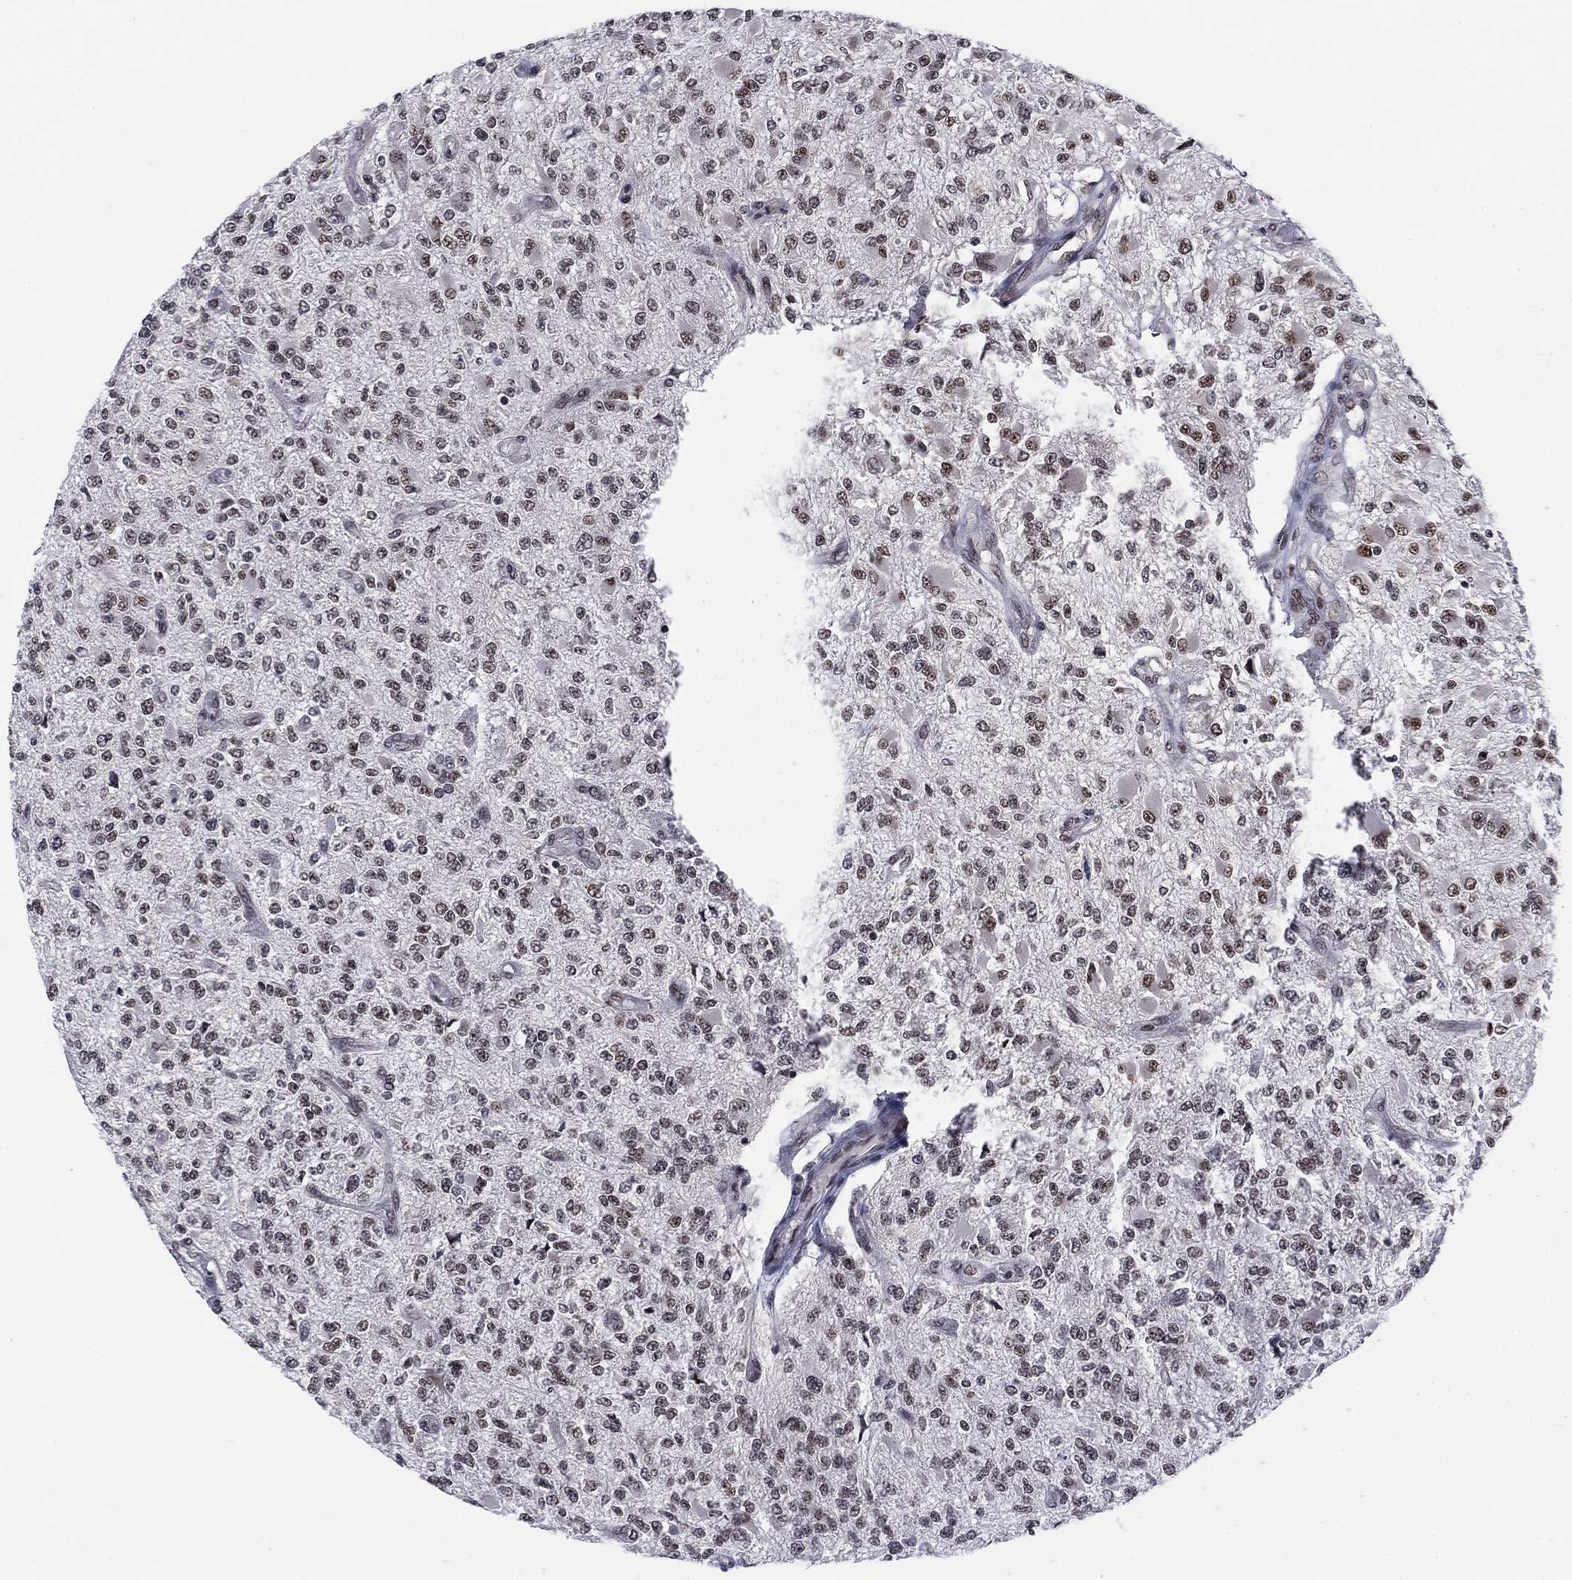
{"staining": {"intensity": "weak", "quantity": "25%-75%", "location": "nuclear"}, "tissue": "glioma", "cell_type": "Tumor cells", "image_type": "cancer", "snomed": [{"axis": "morphology", "description": "Glioma, malignant, High grade"}, {"axis": "topography", "description": "Brain"}], "caption": "Immunohistochemistry of glioma reveals low levels of weak nuclear positivity in approximately 25%-75% of tumor cells.", "gene": "FYTTD1", "patient": {"sex": "female", "age": 63}}